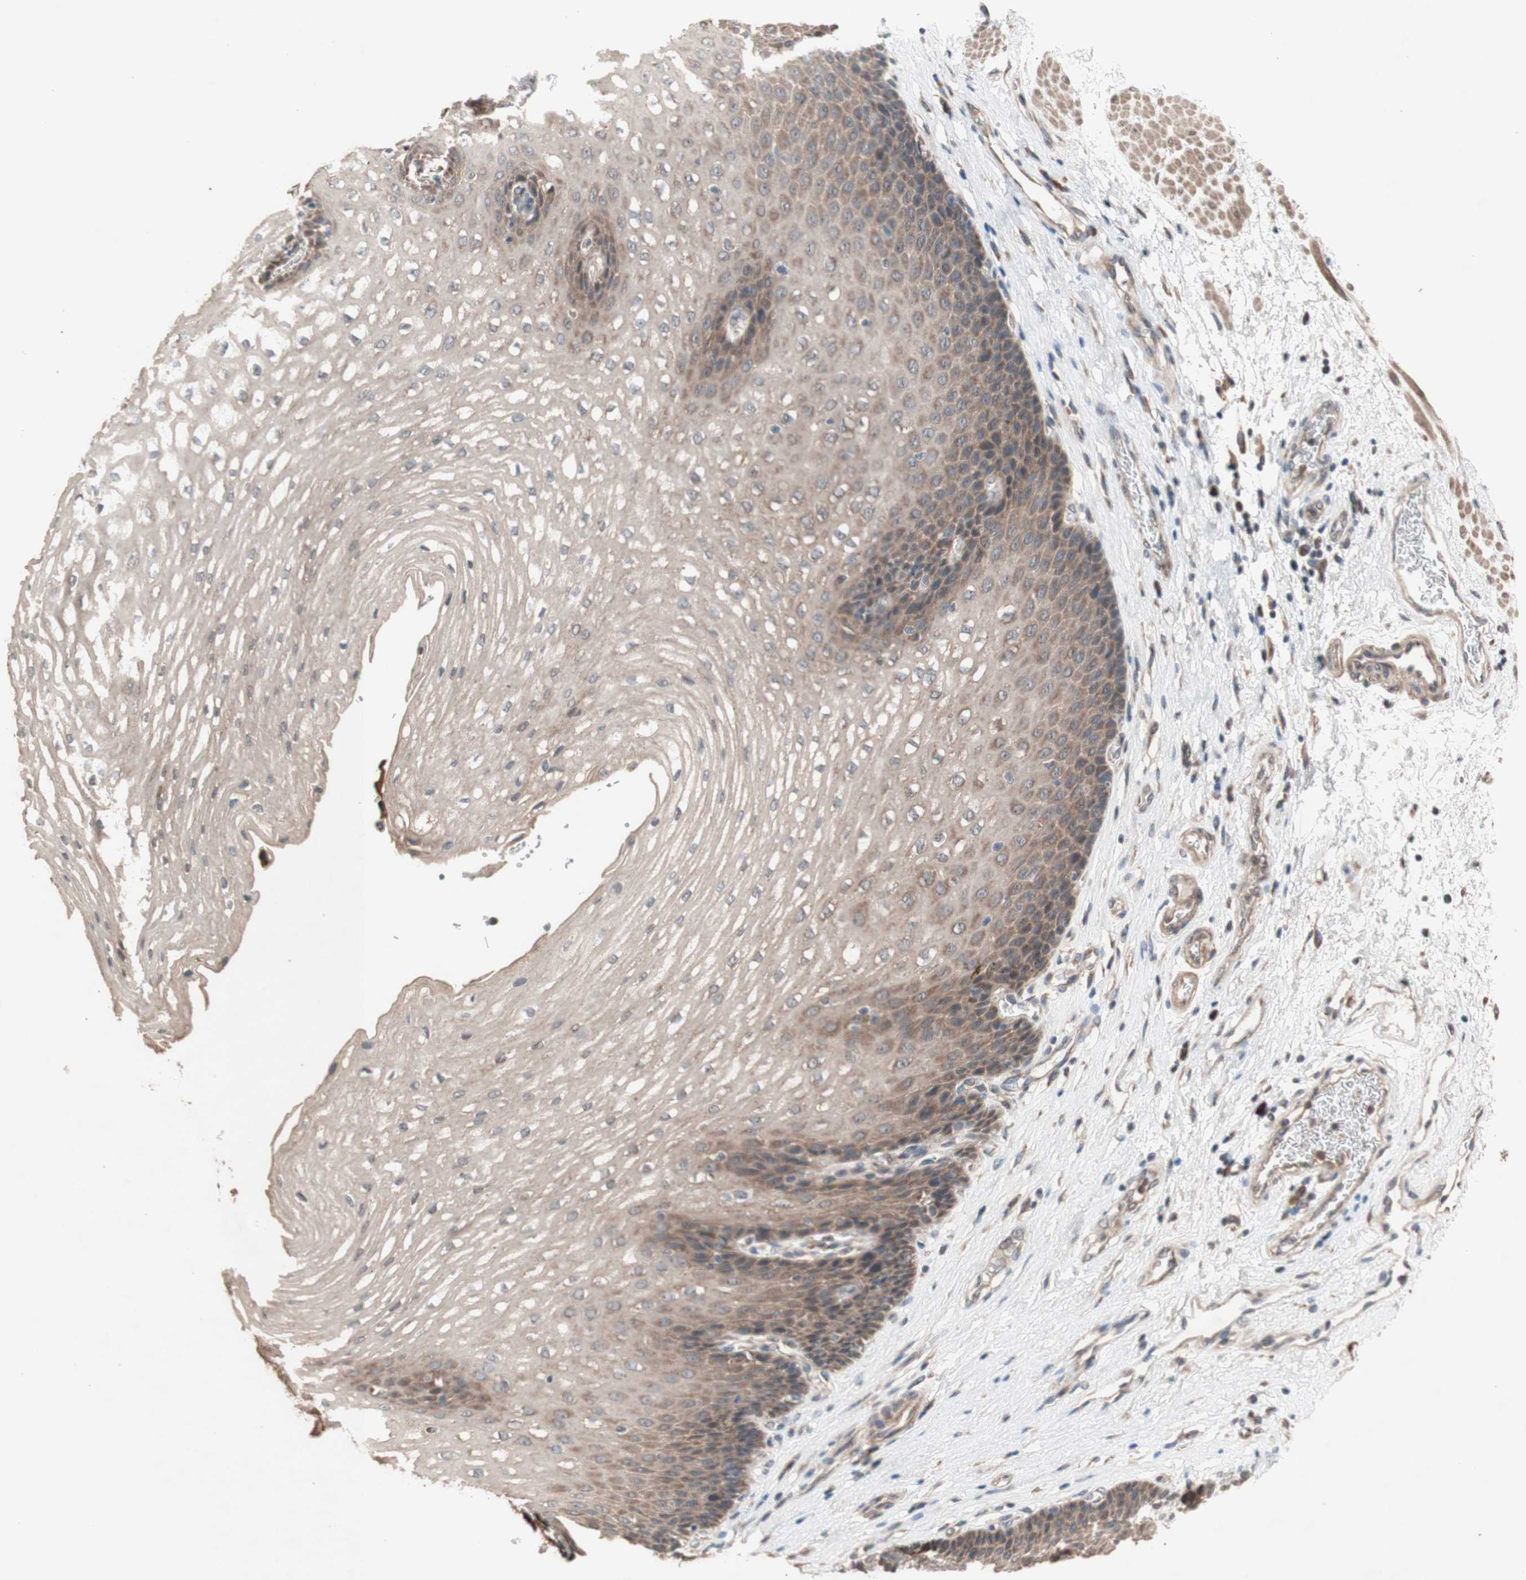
{"staining": {"intensity": "moderate", "quantity": "25%-75%", "location": "cytoplasmic/membranous"}, "tissue": "esophagus", "cell_type": "Squamous epithelial cells", "image_type": "normal", "snomed": [{"axis": "morphology", "description": "Normal tissue, NOS"}, {"axis": "topography", "description": "Esophagus"}], "caption": "Immunohistochemical staining of normal human esophagus demonstrates 25%-75% levels of moderate cytoplasmic/membranous protein staining in about 25%-75% of squamous epithelial cells.", "gene": "DDOST", "patient": {"sex": "male", "age": 48}}